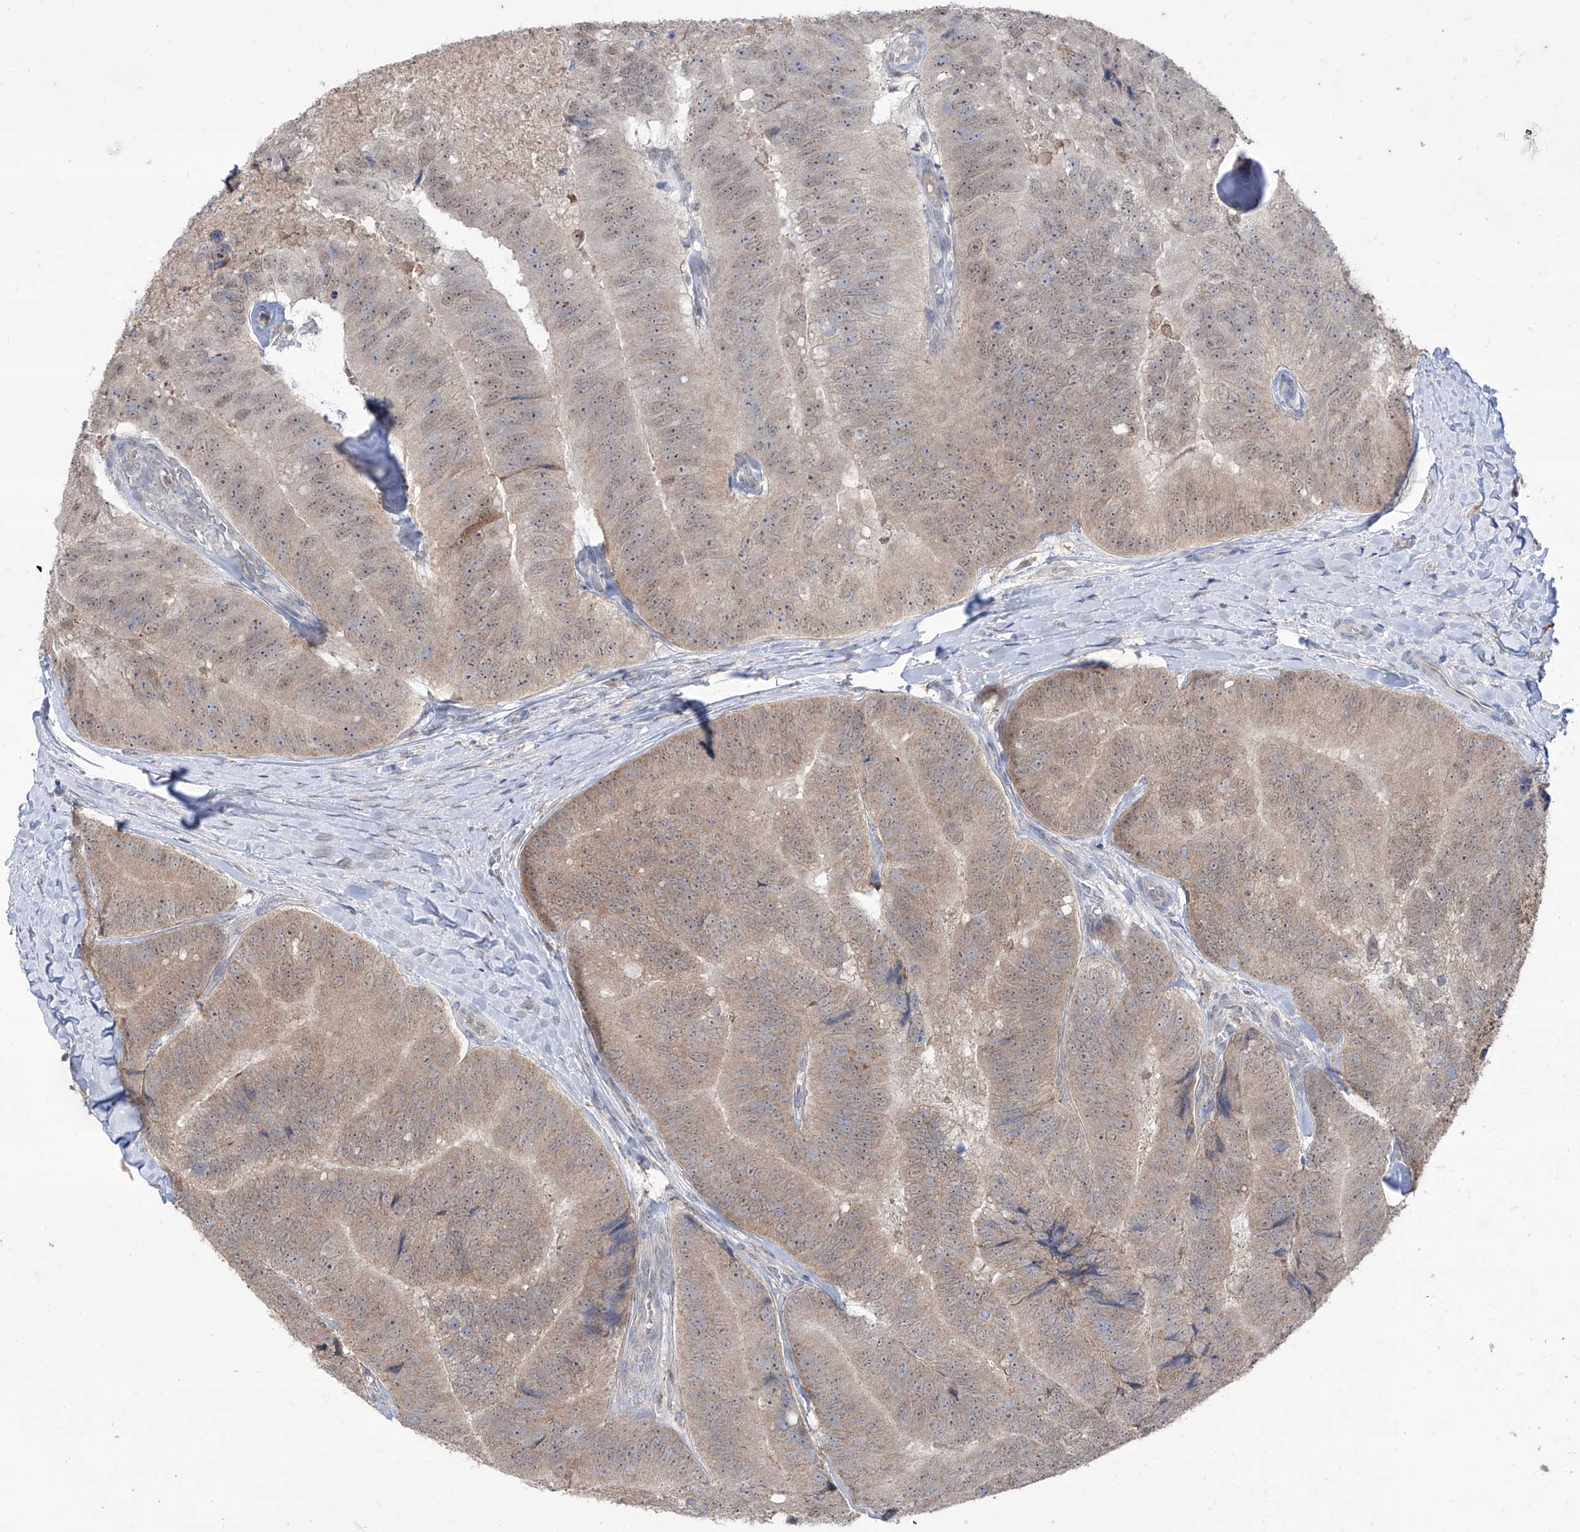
{"staining": {"intensity": "weak", "quantity": ">75%", "location": "cytoplasmic/membranous,nuclear"}, "tissue": "prostate cancer", "cell_type": "Tumor cells", "image_type": "cancer", "snomed": [{"axis": "morphology", "description": "Adenocarcinoma, High grade"}, {"axis": "topography", "description": "Prostate"}], "caption": "Human prostate cancer stained for a protein (brown) demonstrates weak cytoplasmic/membranous and nuclear positive positivity in about >75% of tumor cells.", "gene": "BROX", "patient": {"sex": "male", "age": 70}}